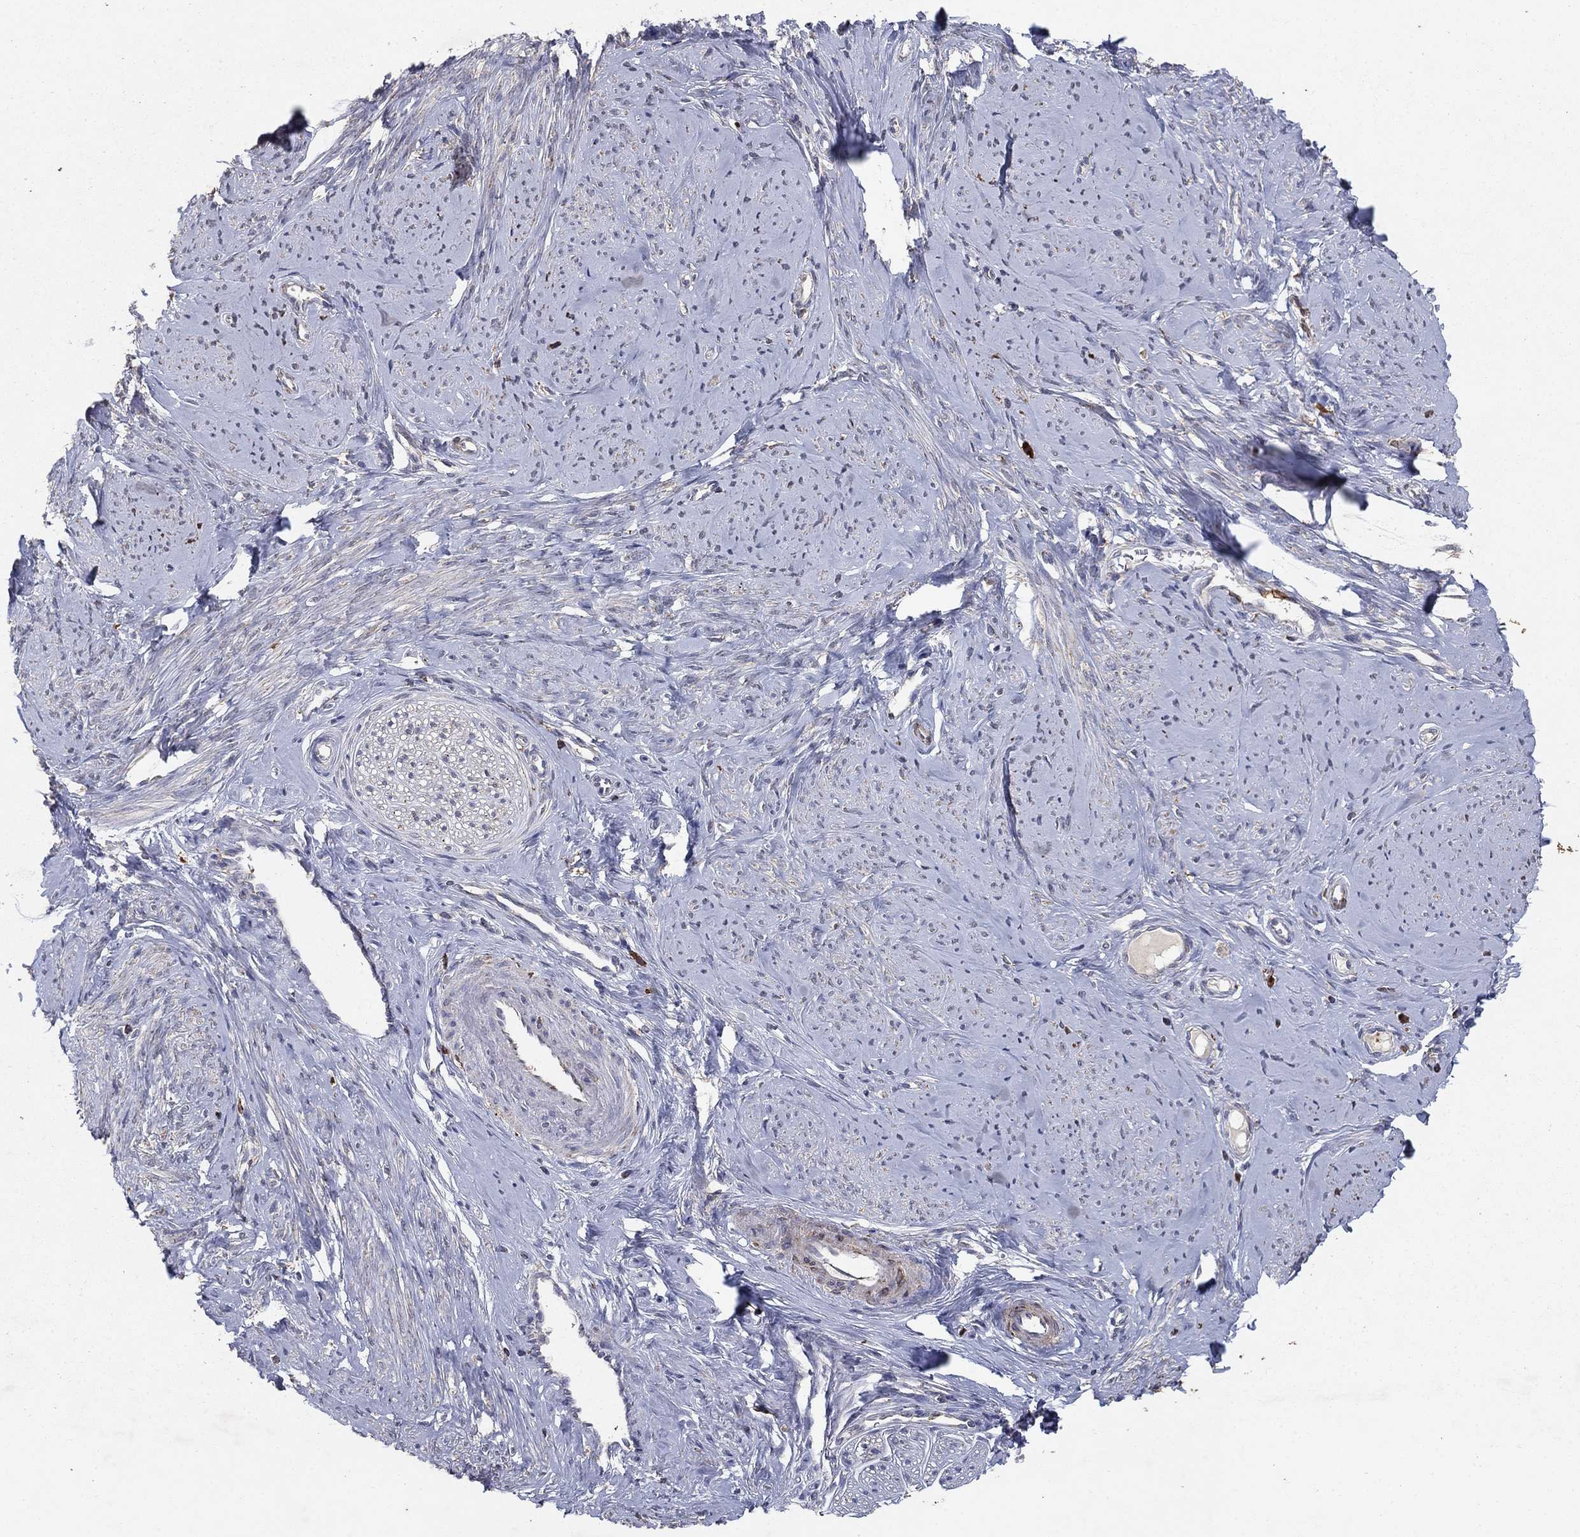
{"staining": {"intensity": "weak", "quantity": "<25%", "location": "cytoplasmic/membranous"}, "tissue": "smooth muscle", "cell_type": "Smooth muscle cells", "image_type": "normal", "snomed": [{"axis": "morphology", "description": "Normal tissue, NOS"}, {"axis": "topography", "description": "Smooth muscle"}], "caption": "Immunohistochemistry histopathology image of benign human smooth muscle stained for a protein (brown), which reveals no expression in smooth muscle cells. (Immunohistochemistry (ihc), brightfield microscopy, high magnification).", "gene": "GPSM1", "patient": {"sex": "female", "age": 48}}